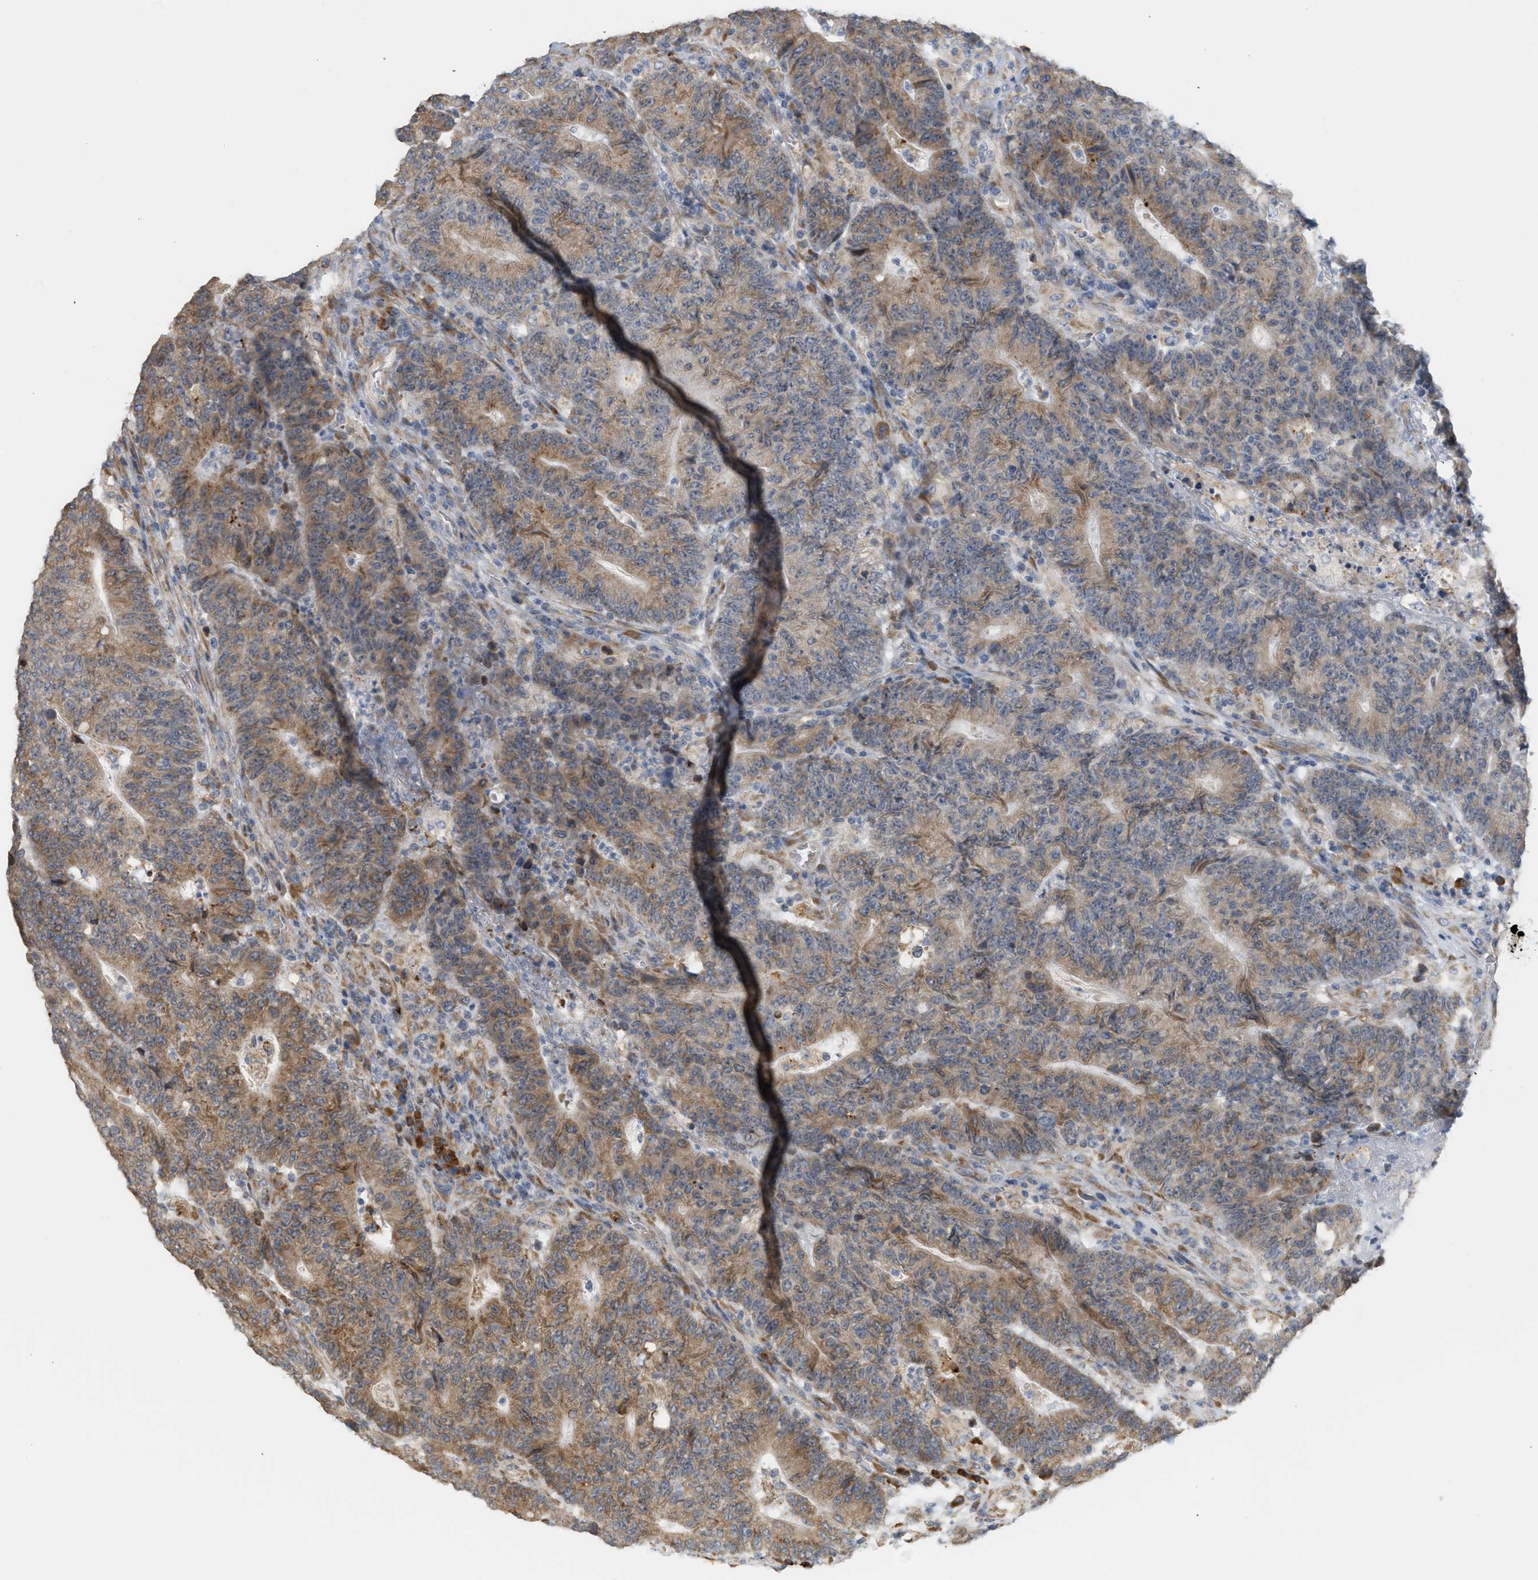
{"staining": {"intensity": "moderate", "quantity": ">75%", "location": "cytoplasmic/membranous"}, "tissue": "colorectal cancer", "cell_type": "Tumor cells", "image_type": "cancer", "snomed": [{"axis": "morphology", "description": "Normal tissue, NOS"}, {"axis": "morphology", "description": "Adenocarcinoma, NOS"}, {"axis": "topography", "description": "Colon"}], "caption": "Immunohistochemistry (DAB (3,3'-diaminobenzidine)) staining of colorectal cancer shows moderate cytoplasmic/membranous protein expression in approximately >75% of tumor cells. Nuclei are stained in blue.", "gene": "SVOP", "patient": {"sex": "female", "age": 75}}